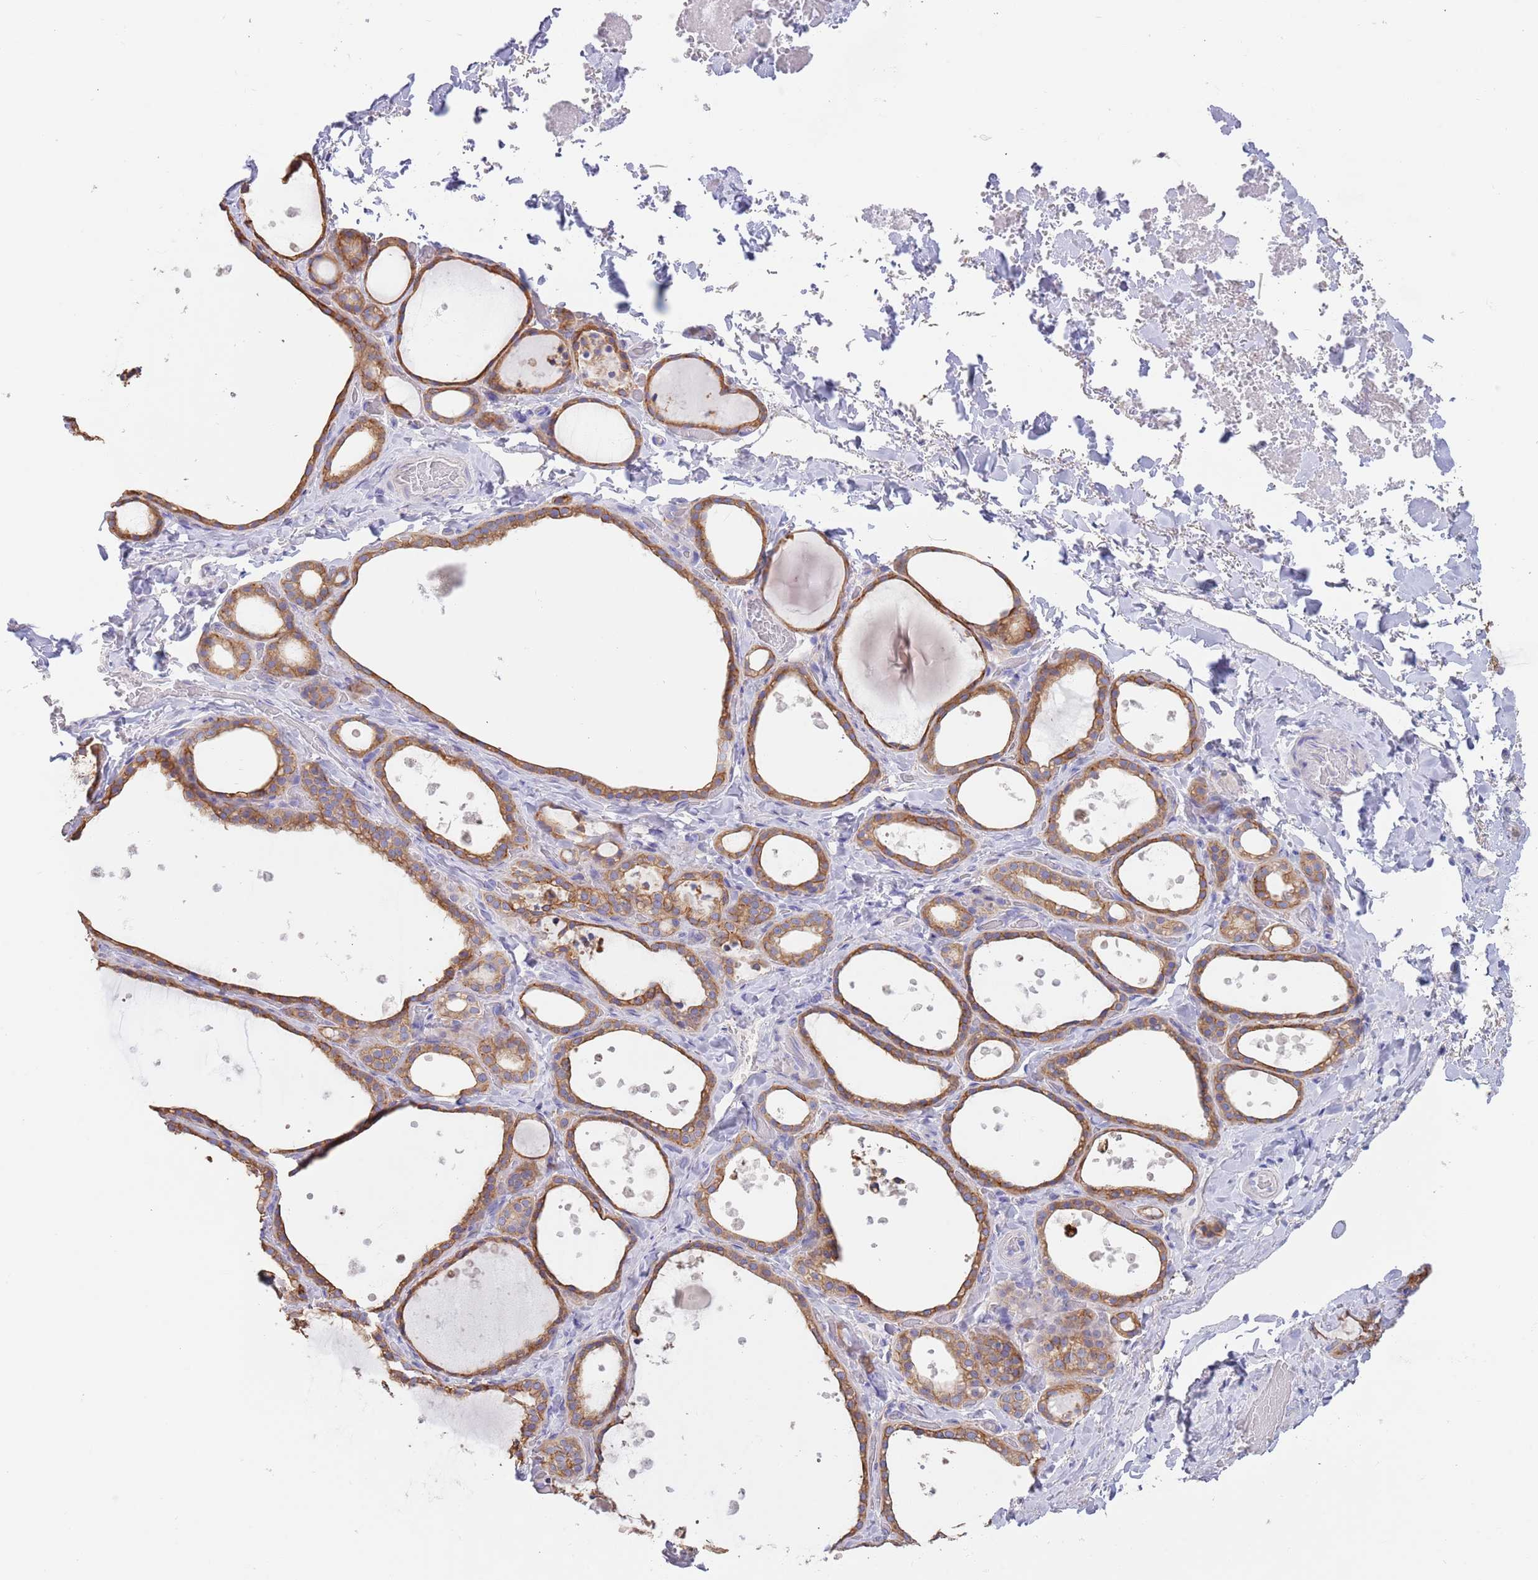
{"staining": {"intensity": "moderate", "quantity": ">75%", "location": "cytoplasmic/membranous"}, "tissue": "thyroid gland", "cell_type": "Glandular cells", "image_type": "normal", "snomed": [{"axis": "morphology", "description": "Normal tissue, NOS"}, {"axis": "topography", "description": "Thyroid gland"}], "caption": "Protein staining of normal thyroid gland exhibits moderate cytoplasmic/membranous positivity in approximately >75% of glandular cells.", "gene": "CCDC149", "patient": {"sex": "female", "age": 44}}